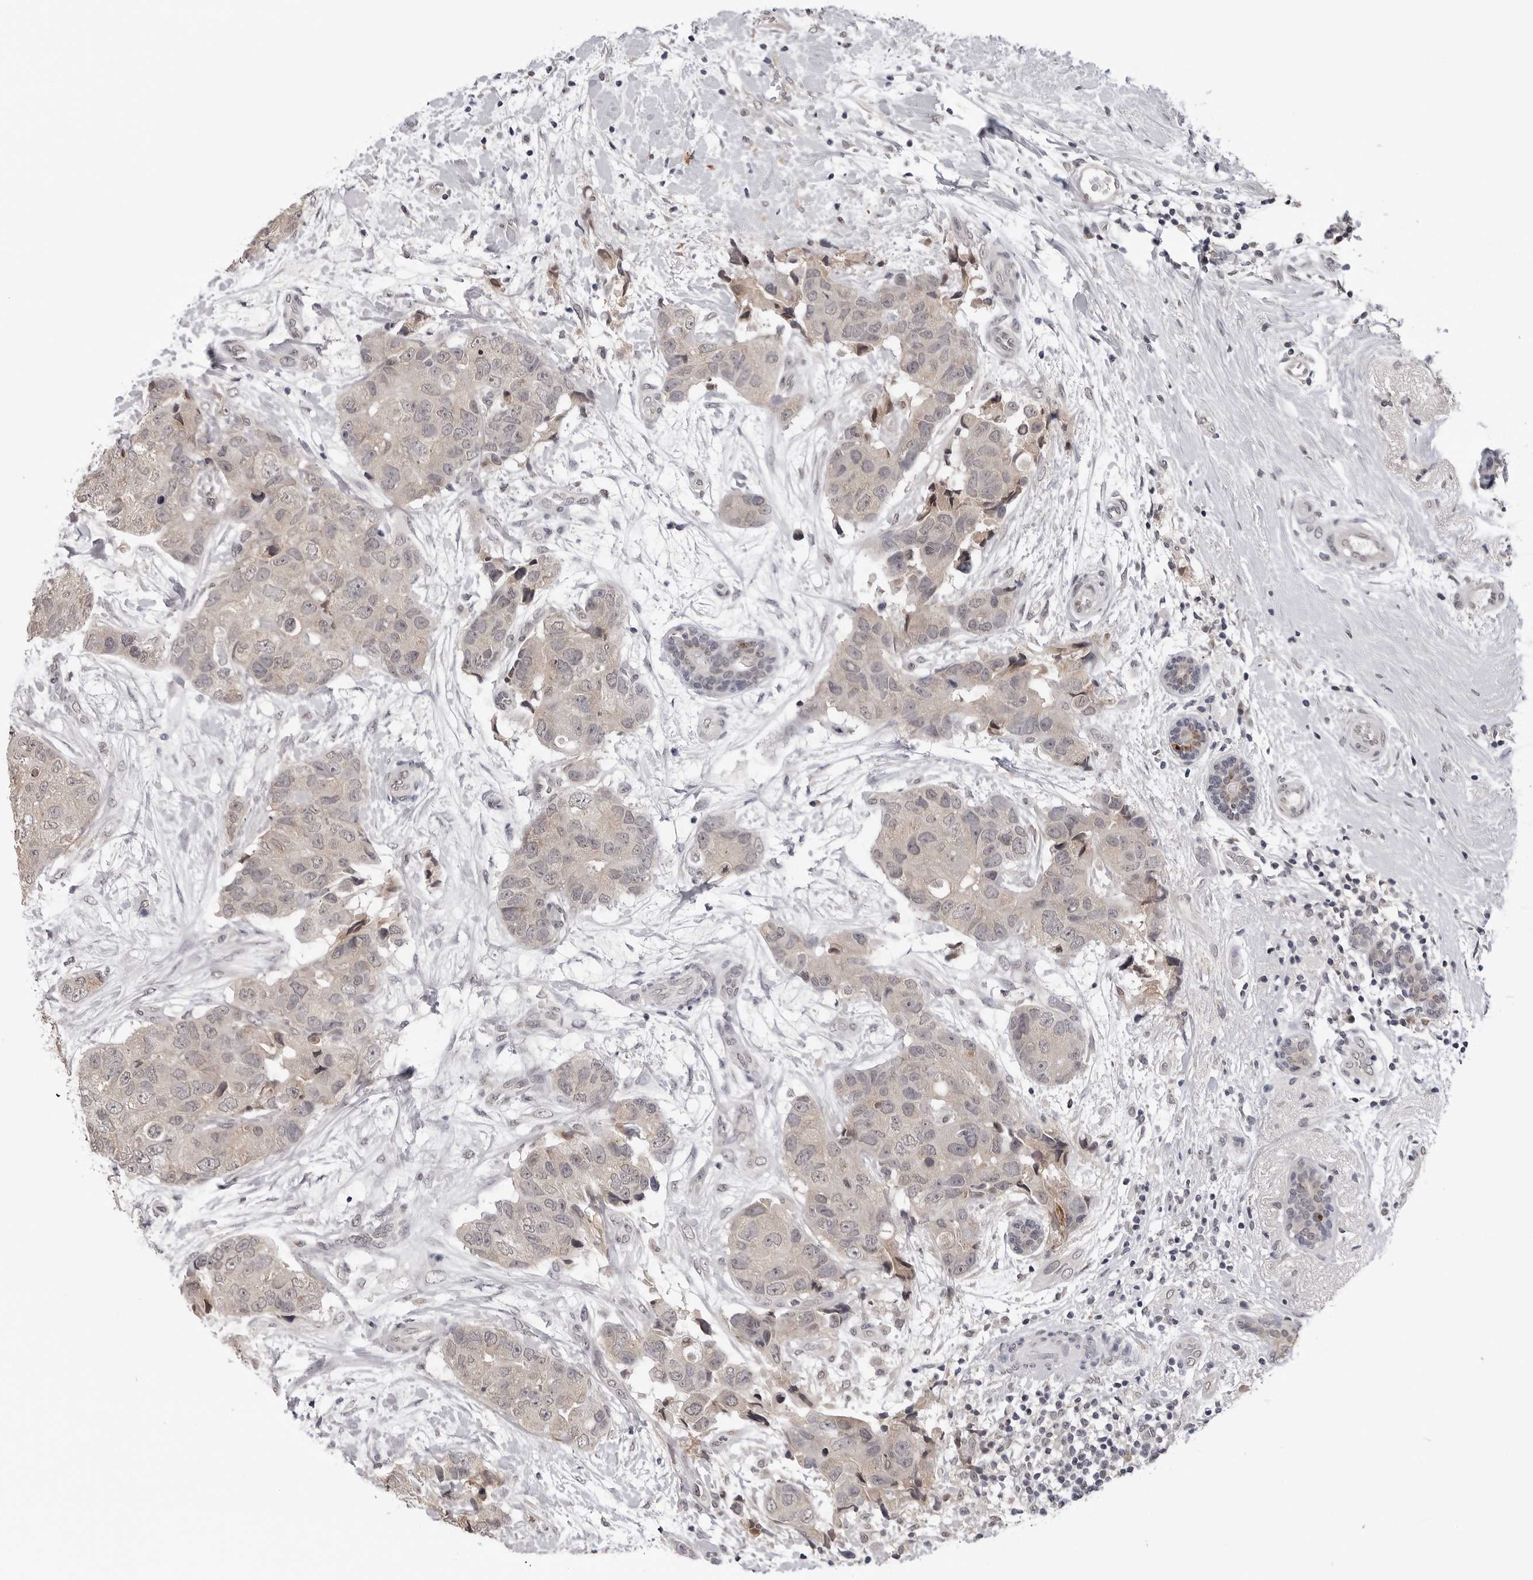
{"staining": {"intensity": "negative", "quantity": "none", "location": "none"}, "tissue": "breast cancer", "cell_type": "Tumor cells", "image_type": "cancer", "snomed": [{"axis": "morphology", "description": "Duct carcinoma"}, {"axis": "topography", "description": "Breast"}], "caption": "Immunohistochemical staining of breast cancer exhibits no significant positivity in tumor cells.", "gene": "CDK20", "patient": {"sex": "female", "age": 62}}